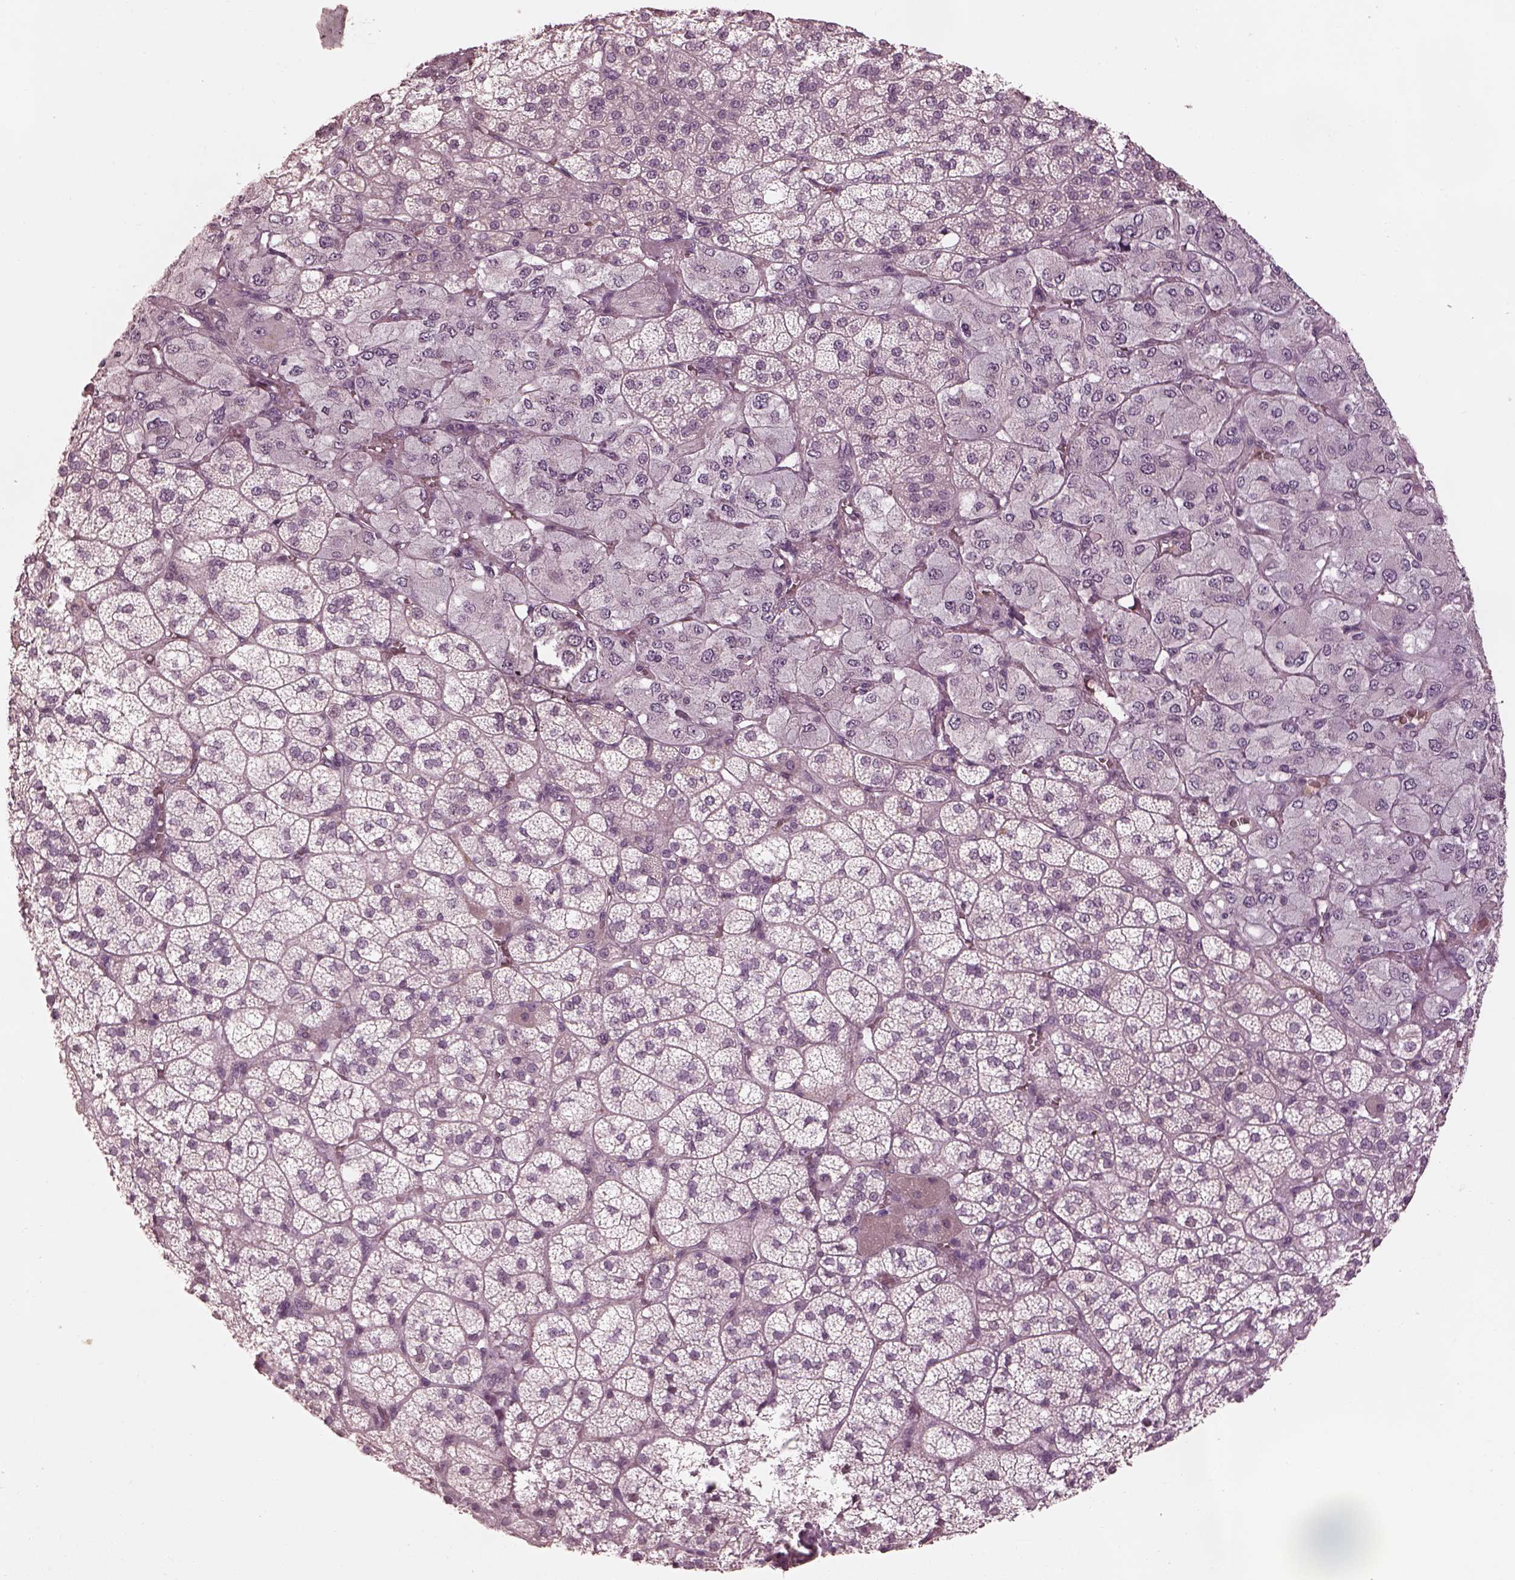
{"staining": {"intensity": "negative", "quantity": "none", "location": "none"}, "tissue": "adrenal gland", "cell_type": "Glandular cells", "image_type": "normal", "snomed": [{"axis": "morphology", "description": "Normal tissue, NOS"}, {"axis": "topography", "description": "Adrenal gland"}], "caption": "This is an immunohistochemistry image of unremarkable adrenal gland. There is no positivity in glandular cells.", "gene": "KCNA2", "patient": {"sex": "female", "age": 60}}